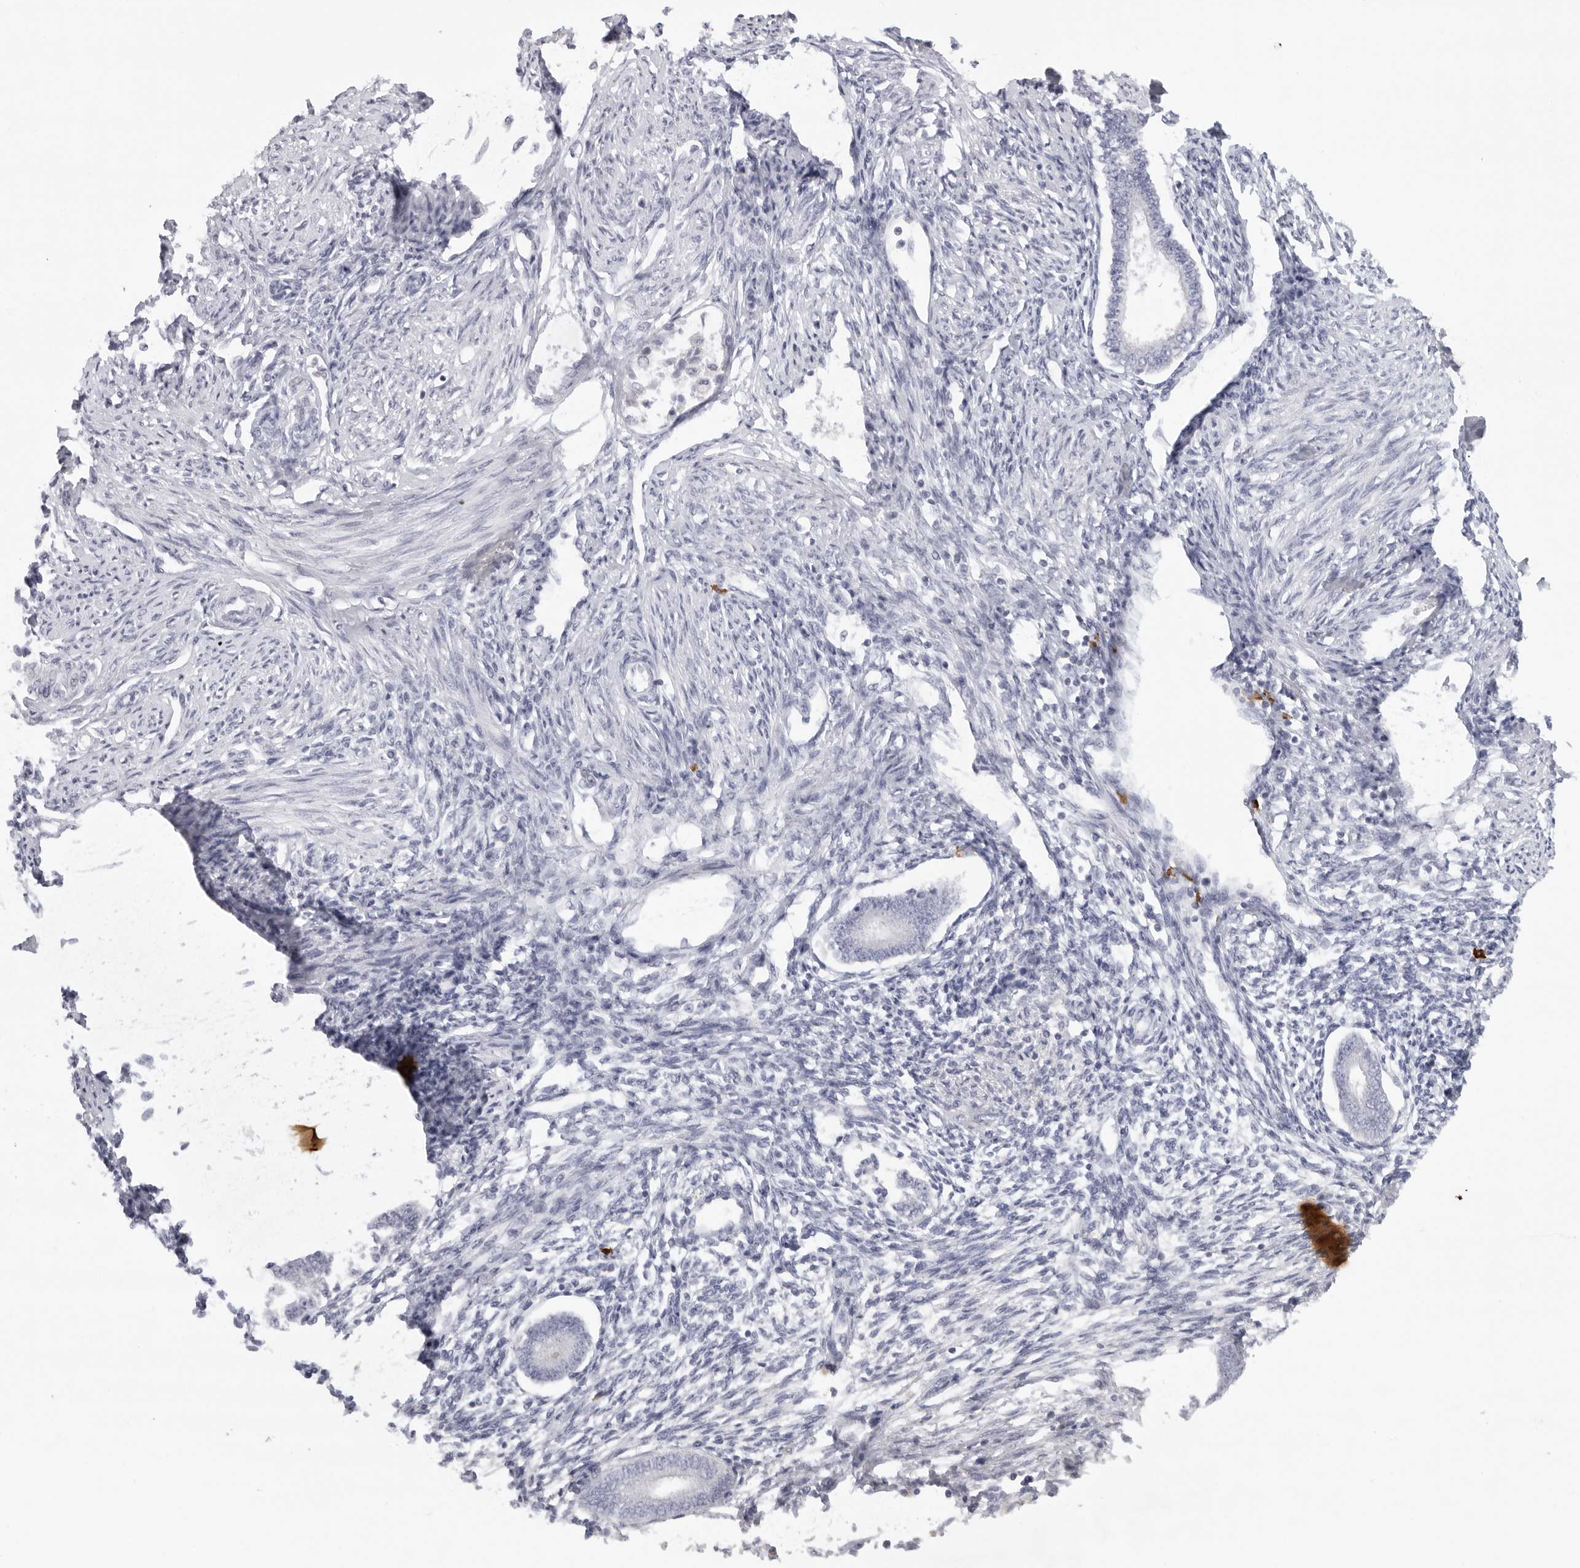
{"staining": {"intensity": "negative", "quantity": "none", "location": "none"}, "tissue": "endometrium", "cell_type": "Cells in endometrial stroma", "image_type": "normal", "snomed": [{"axis": "morphology", "description": "Normal tissue, NOS"}, {"axis": "topography", "description": "Endometrium"}], "caption": "Cells in endometrial stroma show no significant staining in normal endometrium.", "gene": "TMEM69", "patient": {"sex": "female", "age": 56}}